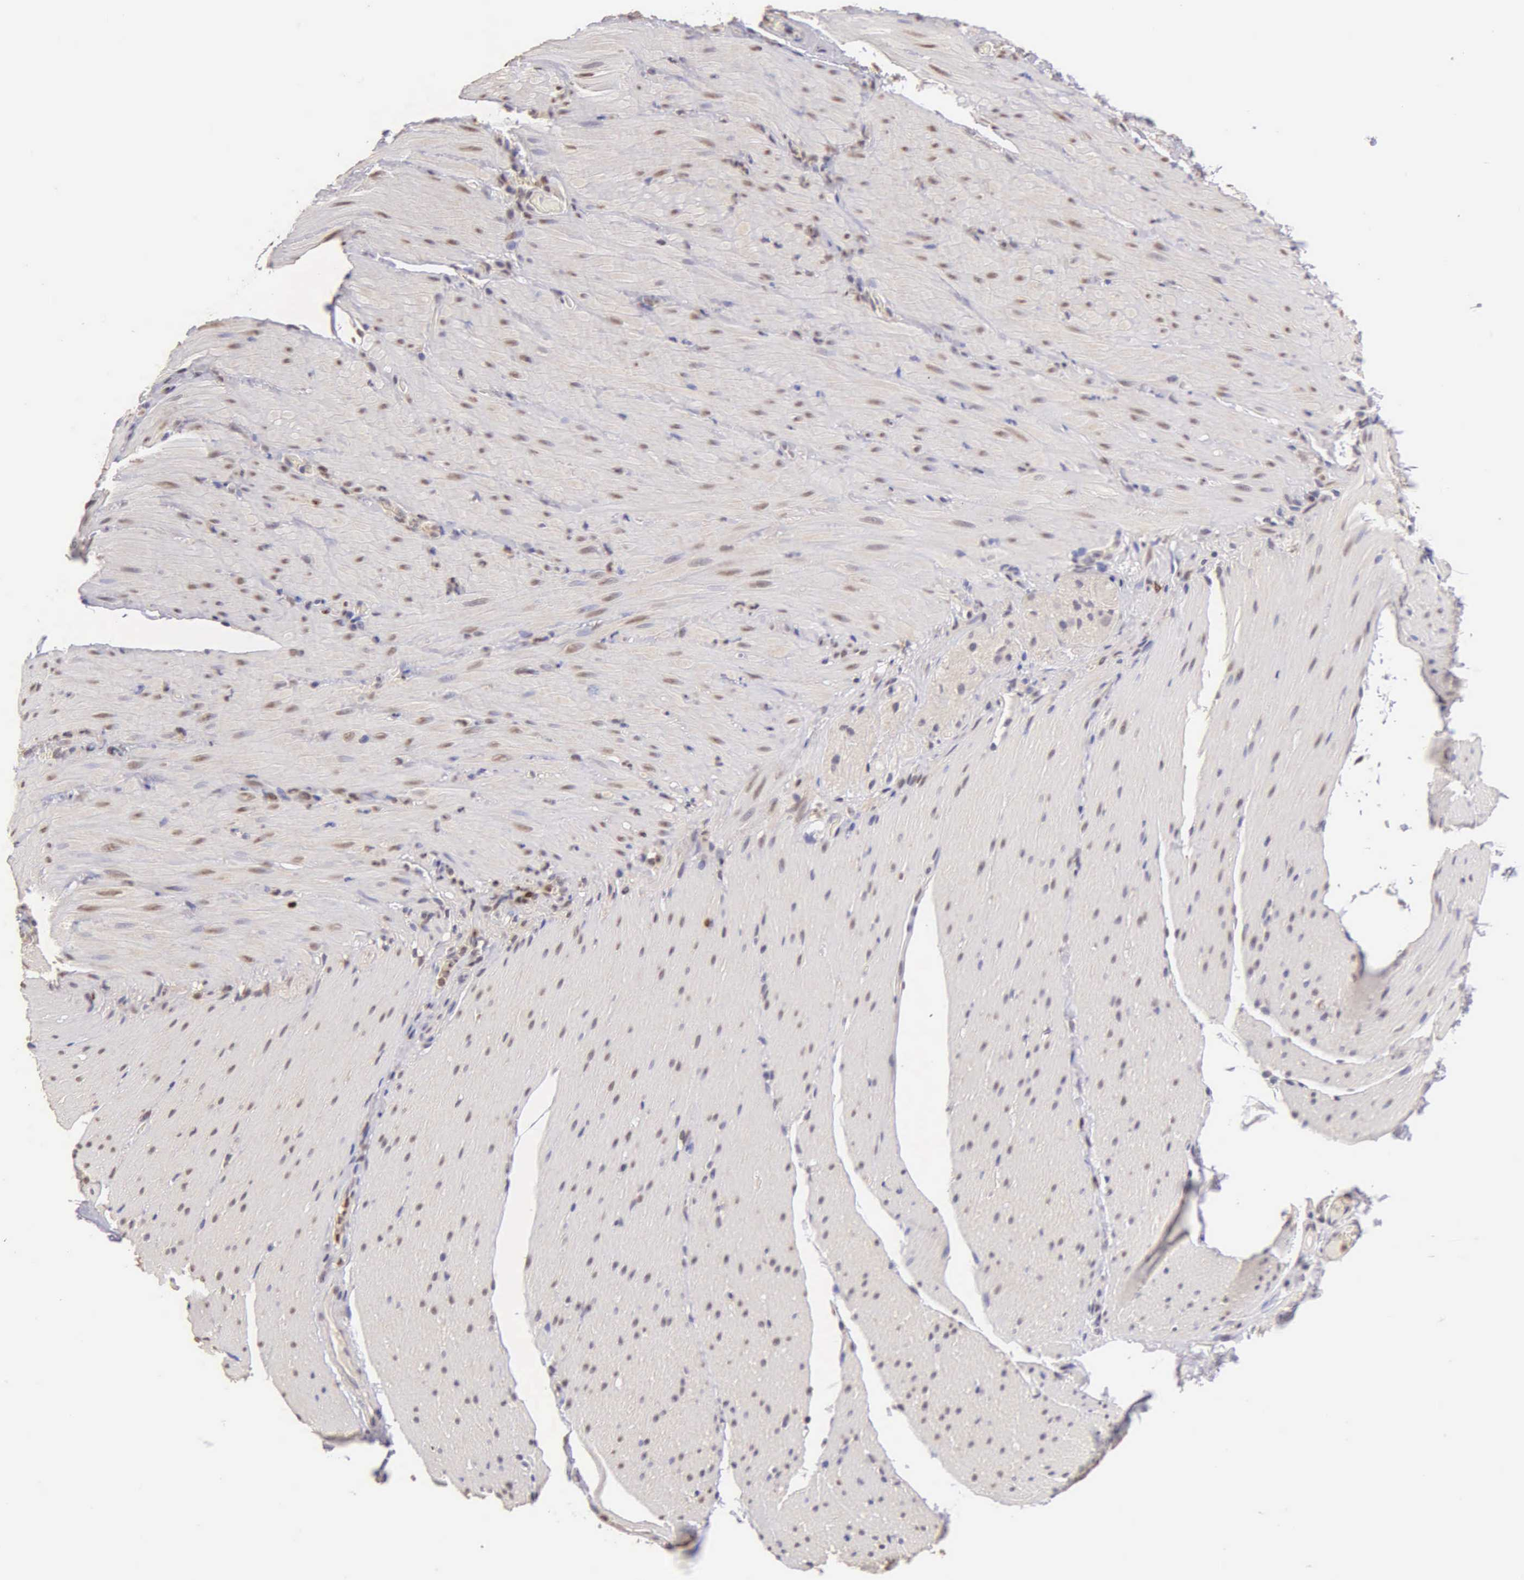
{"staining": {"intensity": "moderate", "quantity": "25%-75%", "location": "nuclear"}, "tissue": "smooth muscle", "cell_type": "Smooth muscle cells", "image_type": "normal", "snomed": [{"axis": "morphology", "description": "Normal tissue, NOS"}, {"axis": "topography", "description": "Duodenum"}], "caption": "Immunohistochemistry (IHC) image of benign human smooth muscle stained for a protein (brown), which shows medium levels of moderate nuclear expression in approximately 25%-75% of smooth muscle cells.", "gene": "MKI67", "patient": {"sex": "male", "age": 63}}